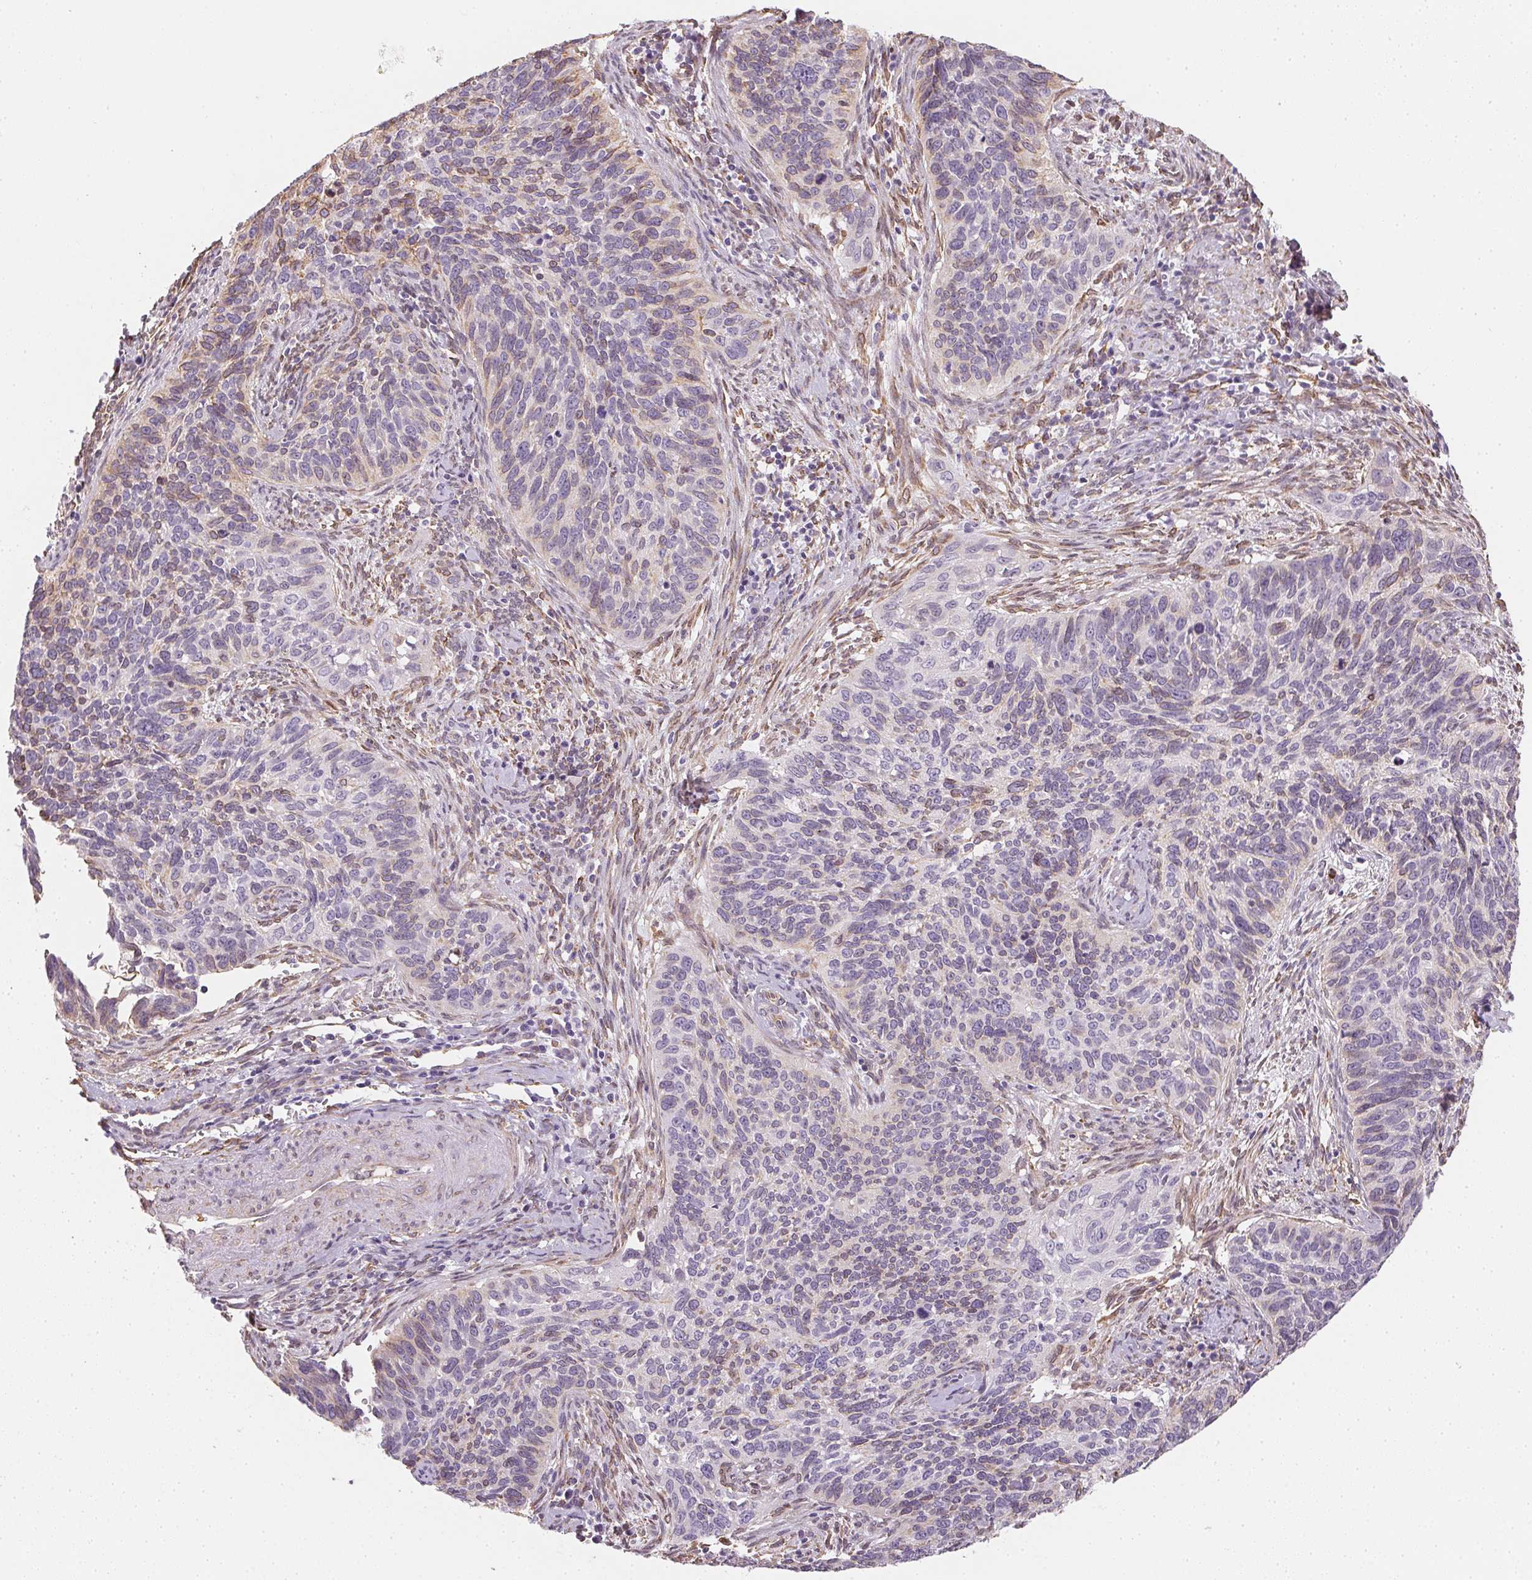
{"staining": {"intensity": "weak", "quantity": "<25%", "location": "cytoplasmic/membranous"}, "tissue": "cervical cancer", "cell_type": "Tumor cells", "image_type": "cancer", "snomed": [{"axis": "morphology", "description": "Squamous cell carcinoma, NOS"}, {"axis": "topography", "description": "Cervix"}], "caption": "The IHC image has no significant positivity in tumor cells of squamous cell carcinoma (cervical) tissue. (DAB (3,3'-diaminobenzidine) immunohistochemistry (IHC) visualized using brightfield microscopy, high magnification).", "gene": "RSBN1", "patient": {"sex": "female", "age": 51}}